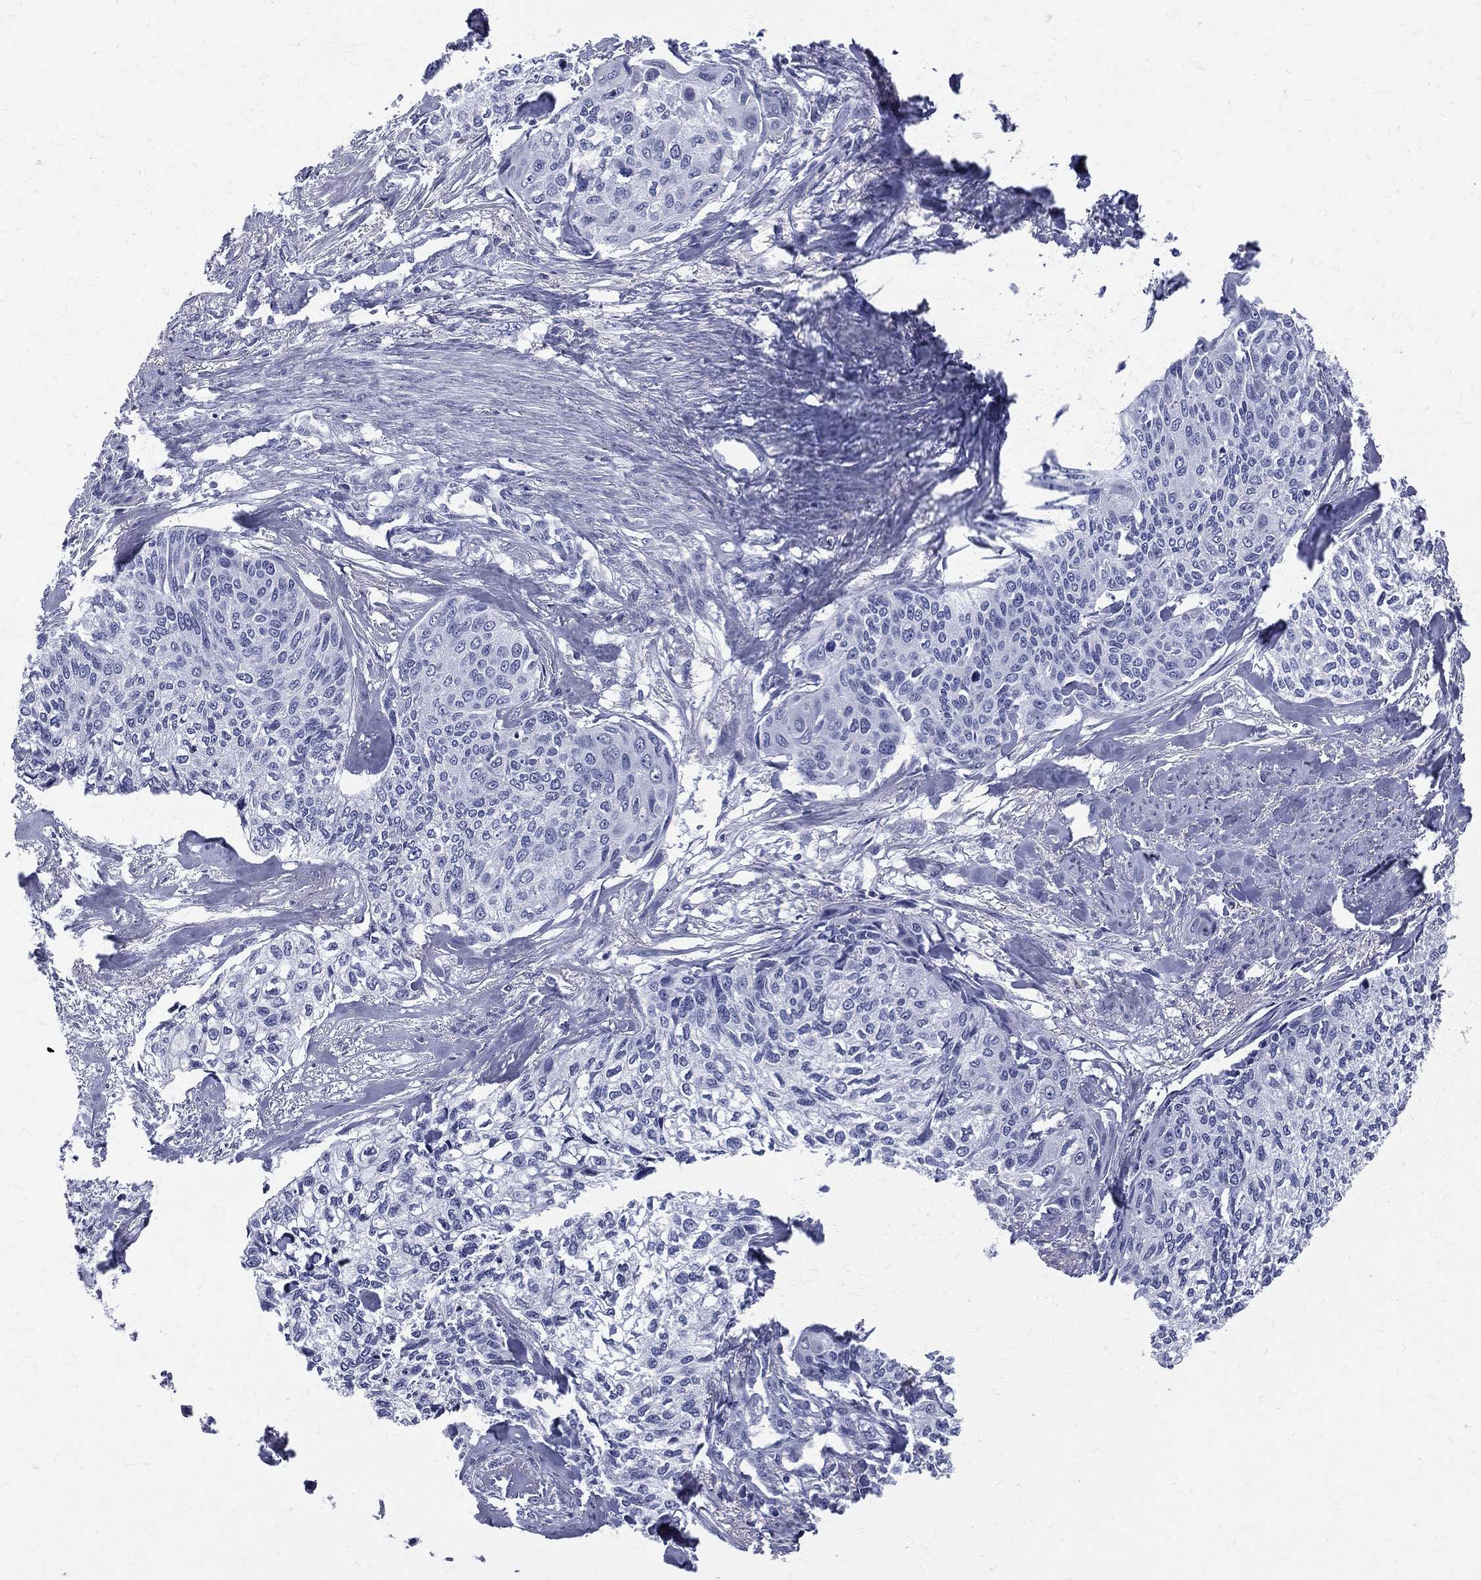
{"staining": {"intensity": "negative", "quantity": "none", "location": "none"}, "tissue": "cervical cancer", "cell_type": "Tumor cells", "image_type": "cancer", "snomed": [{"axis": "morphology", "description": "Squamous cell carcinoma, NOS"}, {"axis": "topography", "description": "Cervix"}], "caption": "An image of cervical cancer stained for a protein shows no brown staining in tumor cells. (Stains: DAB immunohistochemistry (IHC) with hematoxylin counter stain, Microscopy: brightfield microscopy at high magnification).", "gene": "ETNPPL", "patient": {"sex": "female", "age": 58}}